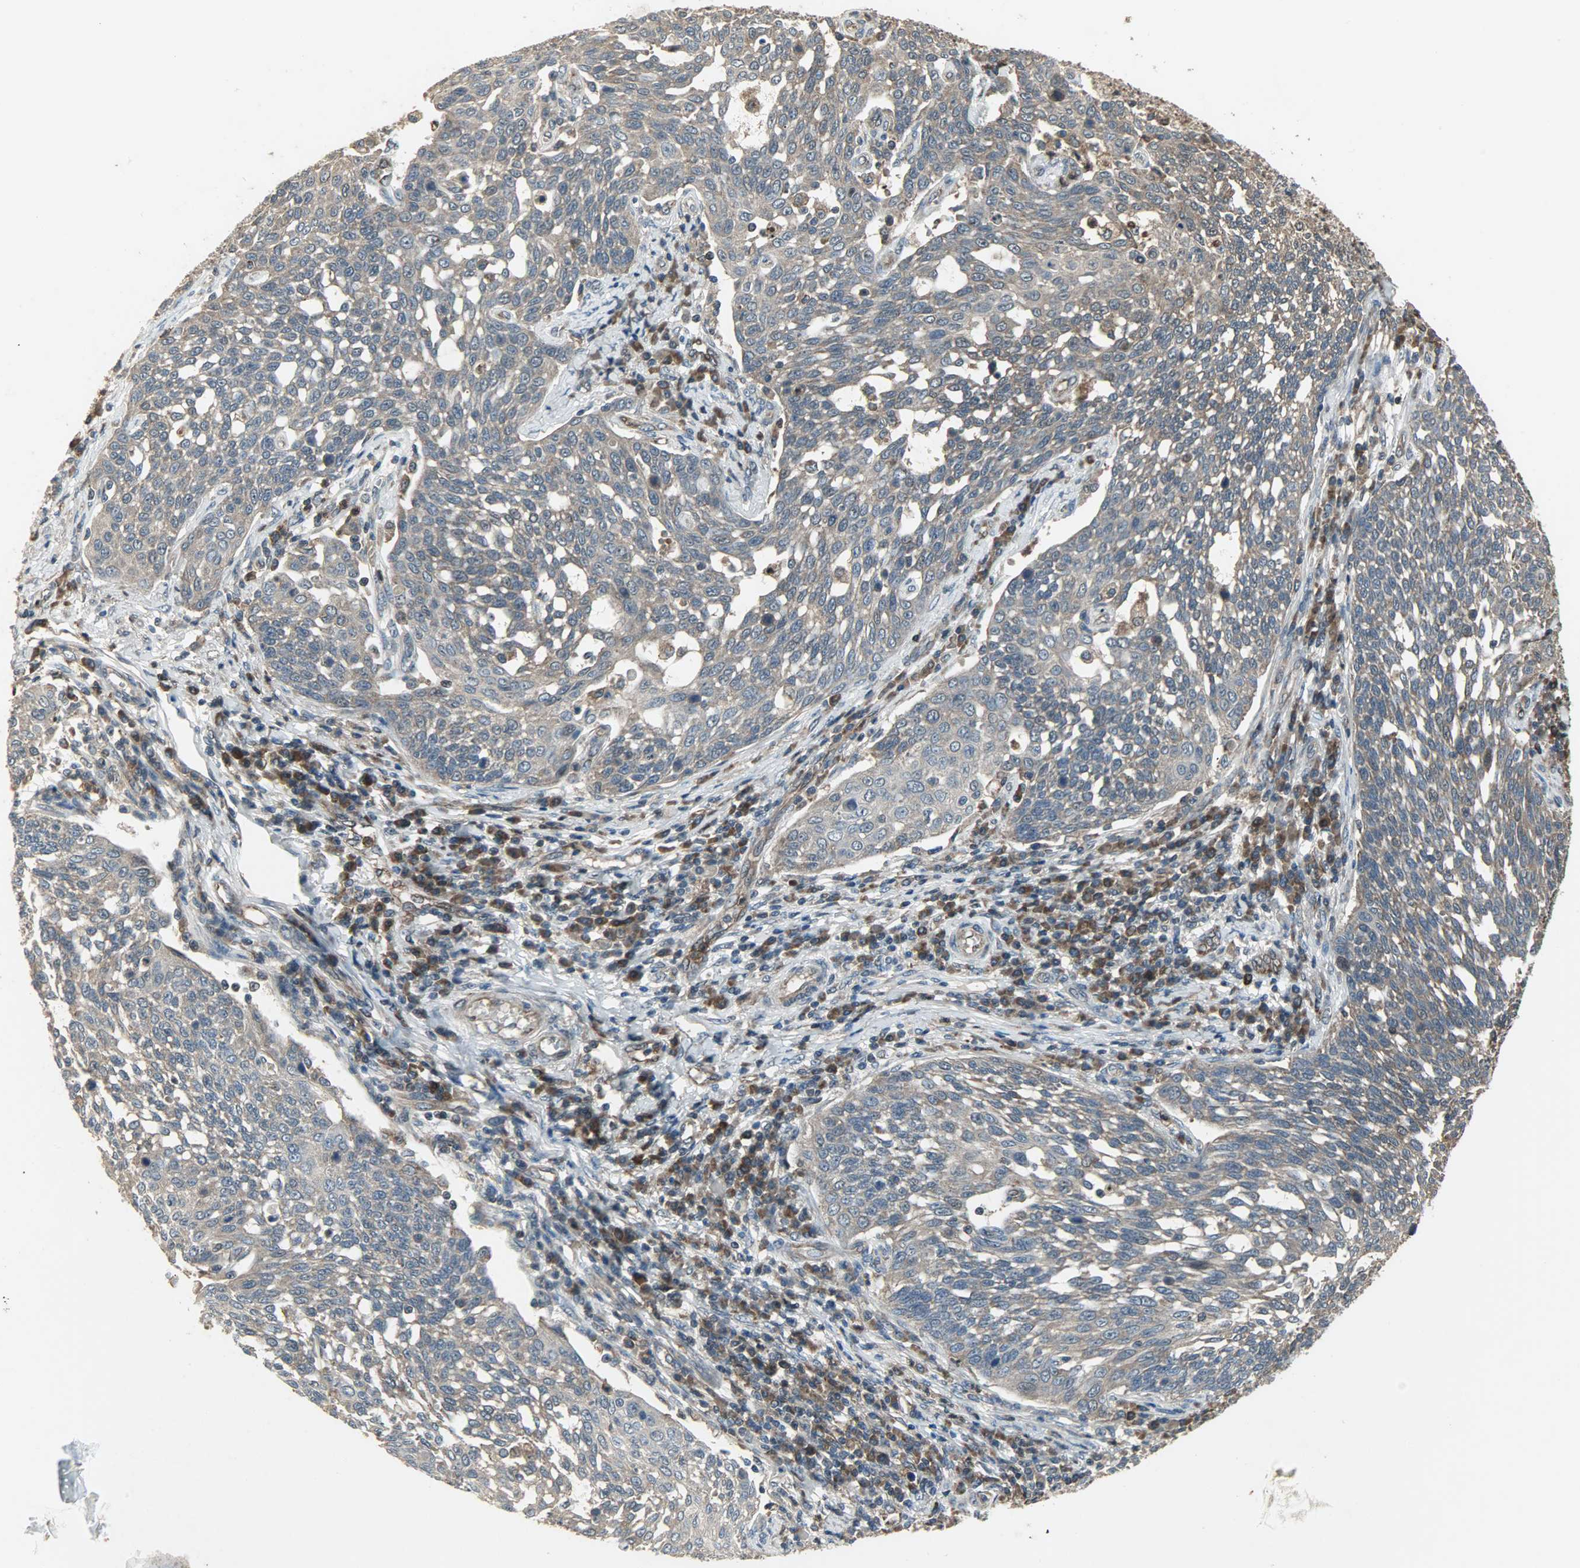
{"staining": {"intensity": "moderate", "quantity": ">75%", "location": "cytoplasmic/membranous"}, "tissue": "cervical cancer", "cell_type": "Tumor cells", "image_type": "cancer", "snomed": [{"axis": "morphology", "description": "Squamous cell carcinoma, NOS"}, {"axis": "topography", "description": "Cervix"}], "caption": "Protein expression analysis of squamous cell carcinoma (cervical) exhibits moderate cytoplasmic/membranous positivity in approximately >75% of tumor cells.", "gene": "AMT", "patient": {"sex": "female", "age": 34}}